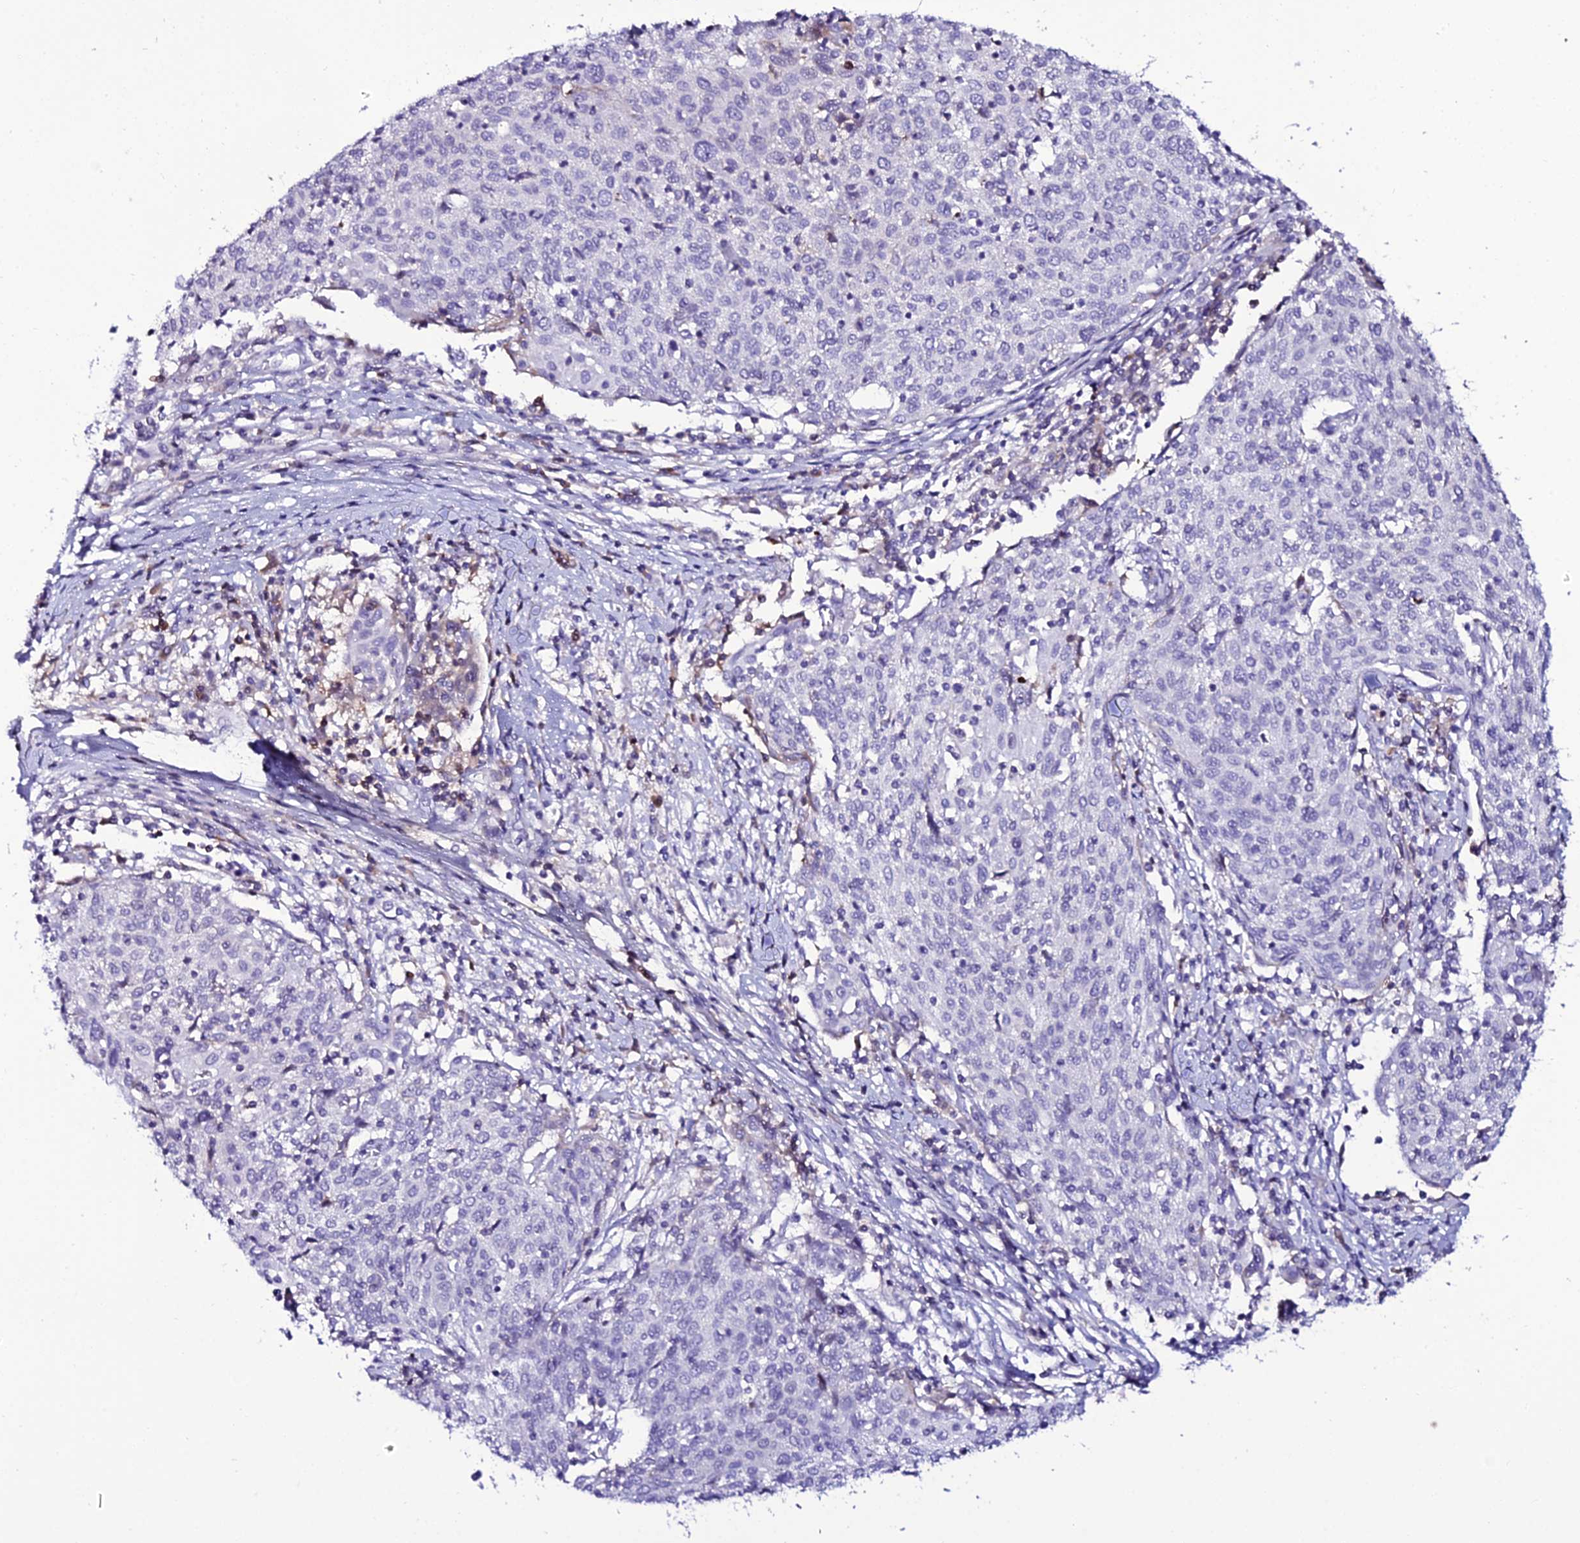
{"staining": {"intensity": "negative", "quantity": "none", "location": "none"}, "tissue": "cervical cancer", "cell_type": "Tumor cells", "image_type": "cancer", "snomed": [{"axis": "morphology", "description": "Squamous cell carcinoma, NOS"}, {"axis": "topography", "description": "Cervix"}], "caption": "This is an immunohistochemistry (IHC) image of squamous cell carcinoma (cervical). There is no positivity in tumor cells.", "gene": "DEFB132", "patient": {"sex": "female", "age": 52}}